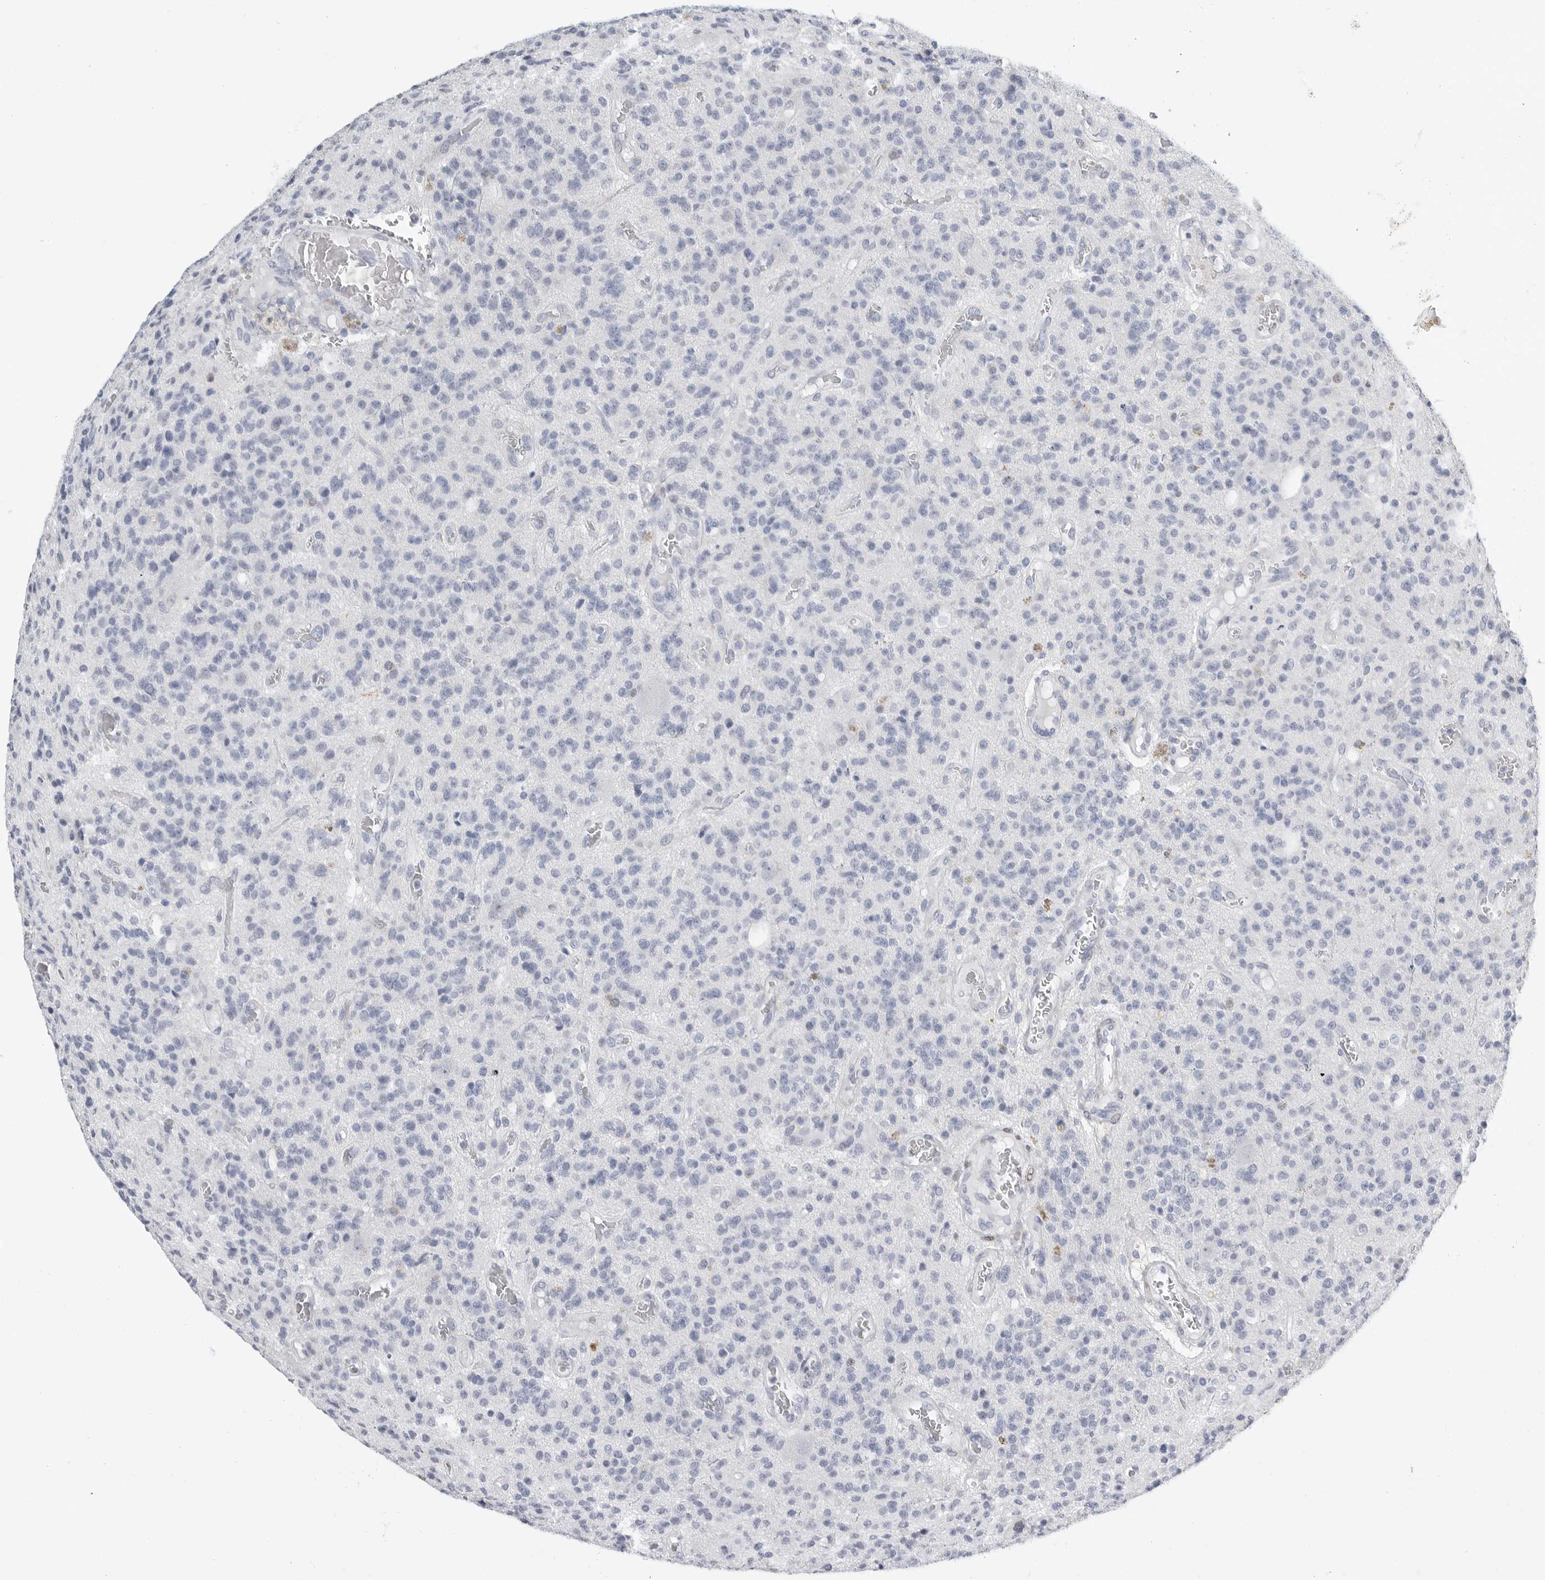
{"staining": {"intensity": "negative", "quantity": "none", "location": "none"}, "tissue": "glioma", "cell_type": "Tumor cells", "image_type": "cancer", "snomed": [{"axis": "morphology", "description": "Glioma, malignant, High grade"}, {"axis": "topography", "description": "Brain"}], "caption": "High magnification brightfield microscopy of malignant glioma (high-grade) stained with DAB (brown) and counterstained with hematoxylin (blue): tumor cells show no significant staining. (Stains: DAB (3,3'-diaminobenzidine) immunohistochemistry (IHC) with hematoxylin counter stain, Microscopy: brightfield microscopy at high magnification).", "gene": "PLN", "patient": {"sex": "male", "age": 34}}